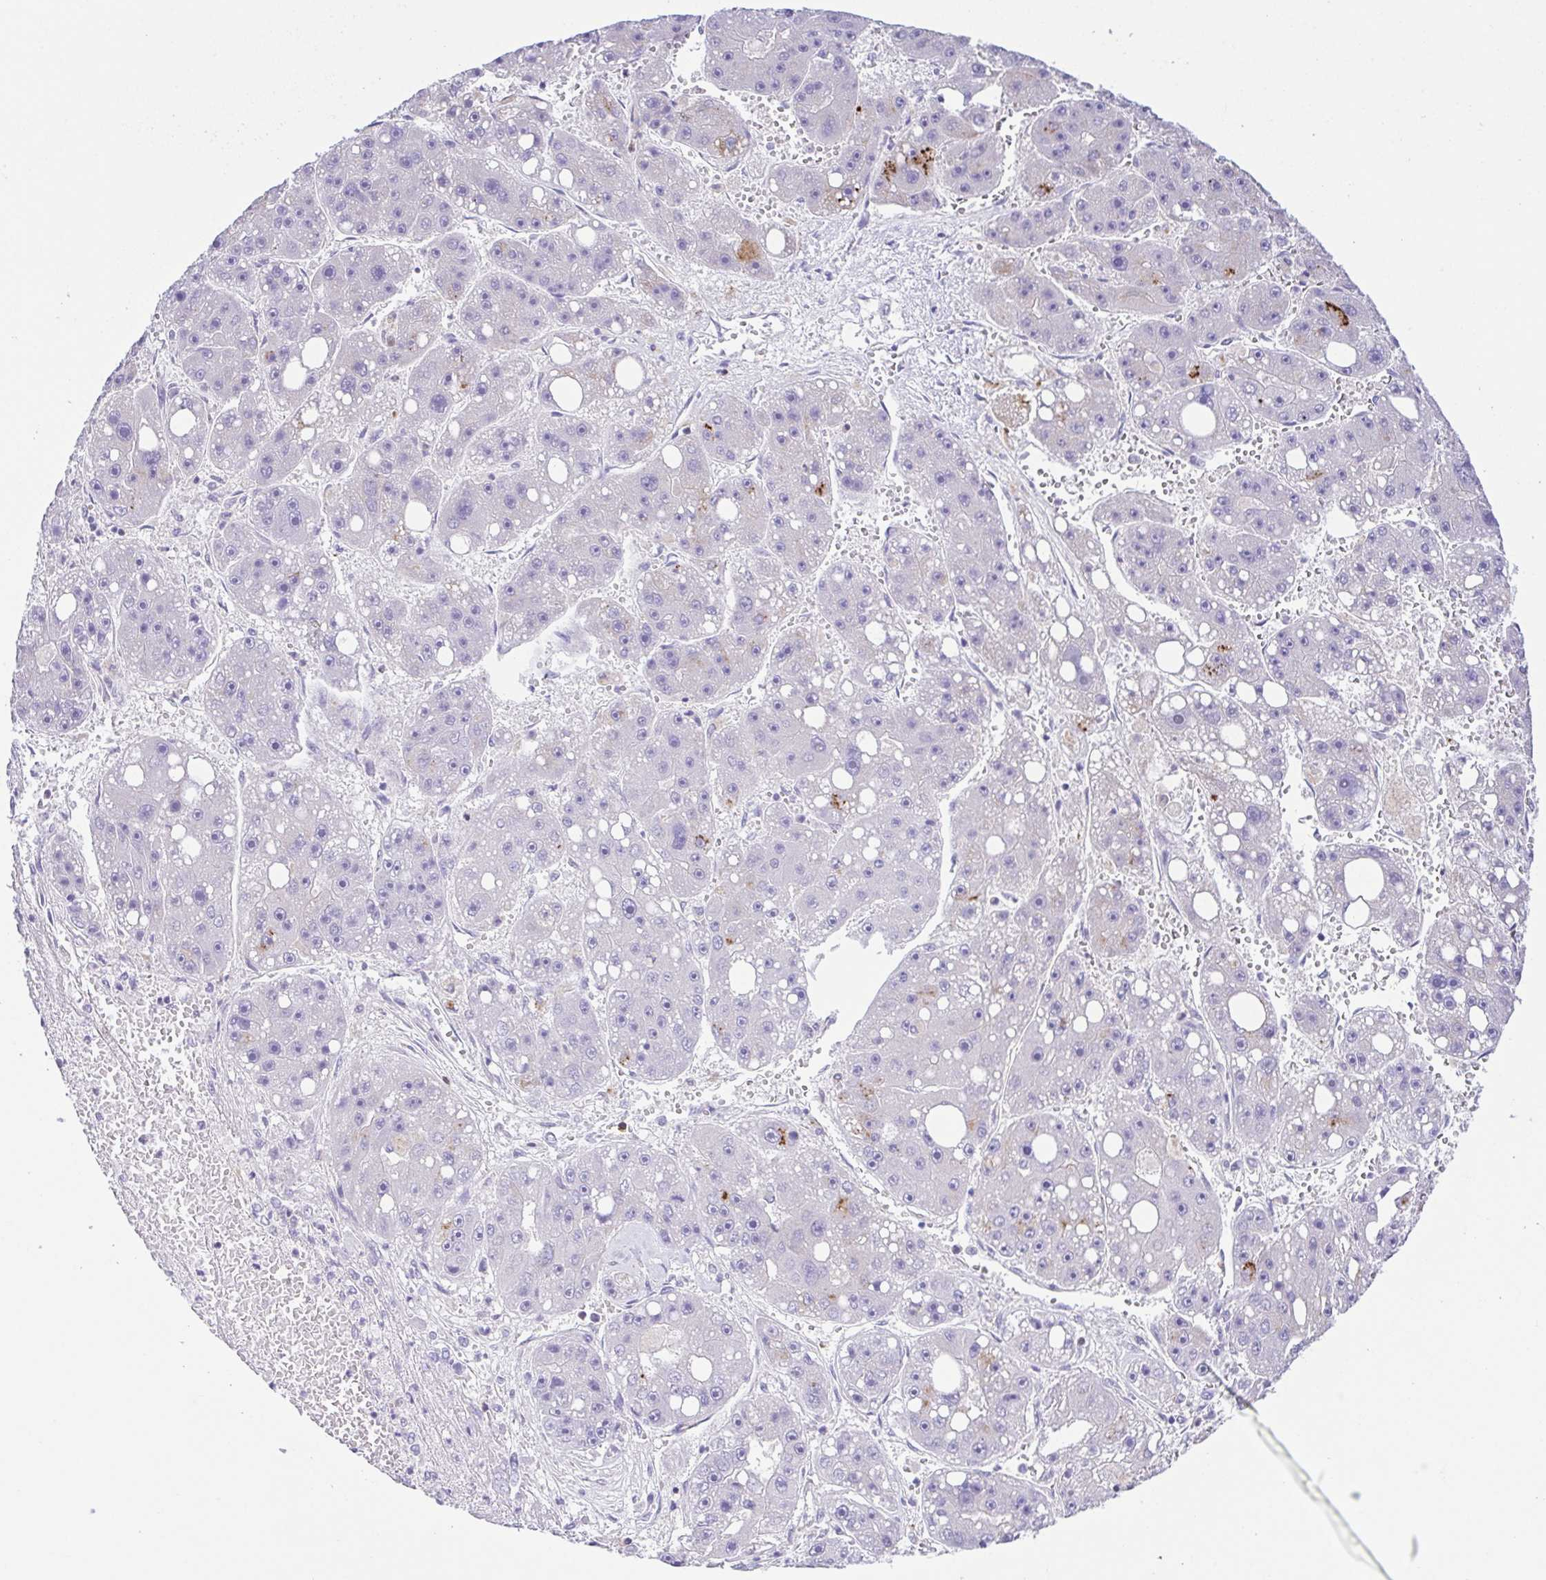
{"staining": {"intensity": "moderate", "quantity": "<25%", "location": "cytoplasmic/membranous"}, "tissue": "liver cancer", "cell_type": "Tumor cells", "image_type": "cancer", "snomed": [{"axis": "morphology", "description": "Carcinoma, Hepatocellular, NOS"}, {"axis": "topography", "description": "Liver"}], "caption": "Immunohistochemical staining of human liver cancer (hepatocellular carcinoma) shows moderate cytoplasmic/membranous protein expression in approximately <25% of tumor cells.", "gene": "PGLYRP1", "patient": {"sex": "female", "age": 61}}